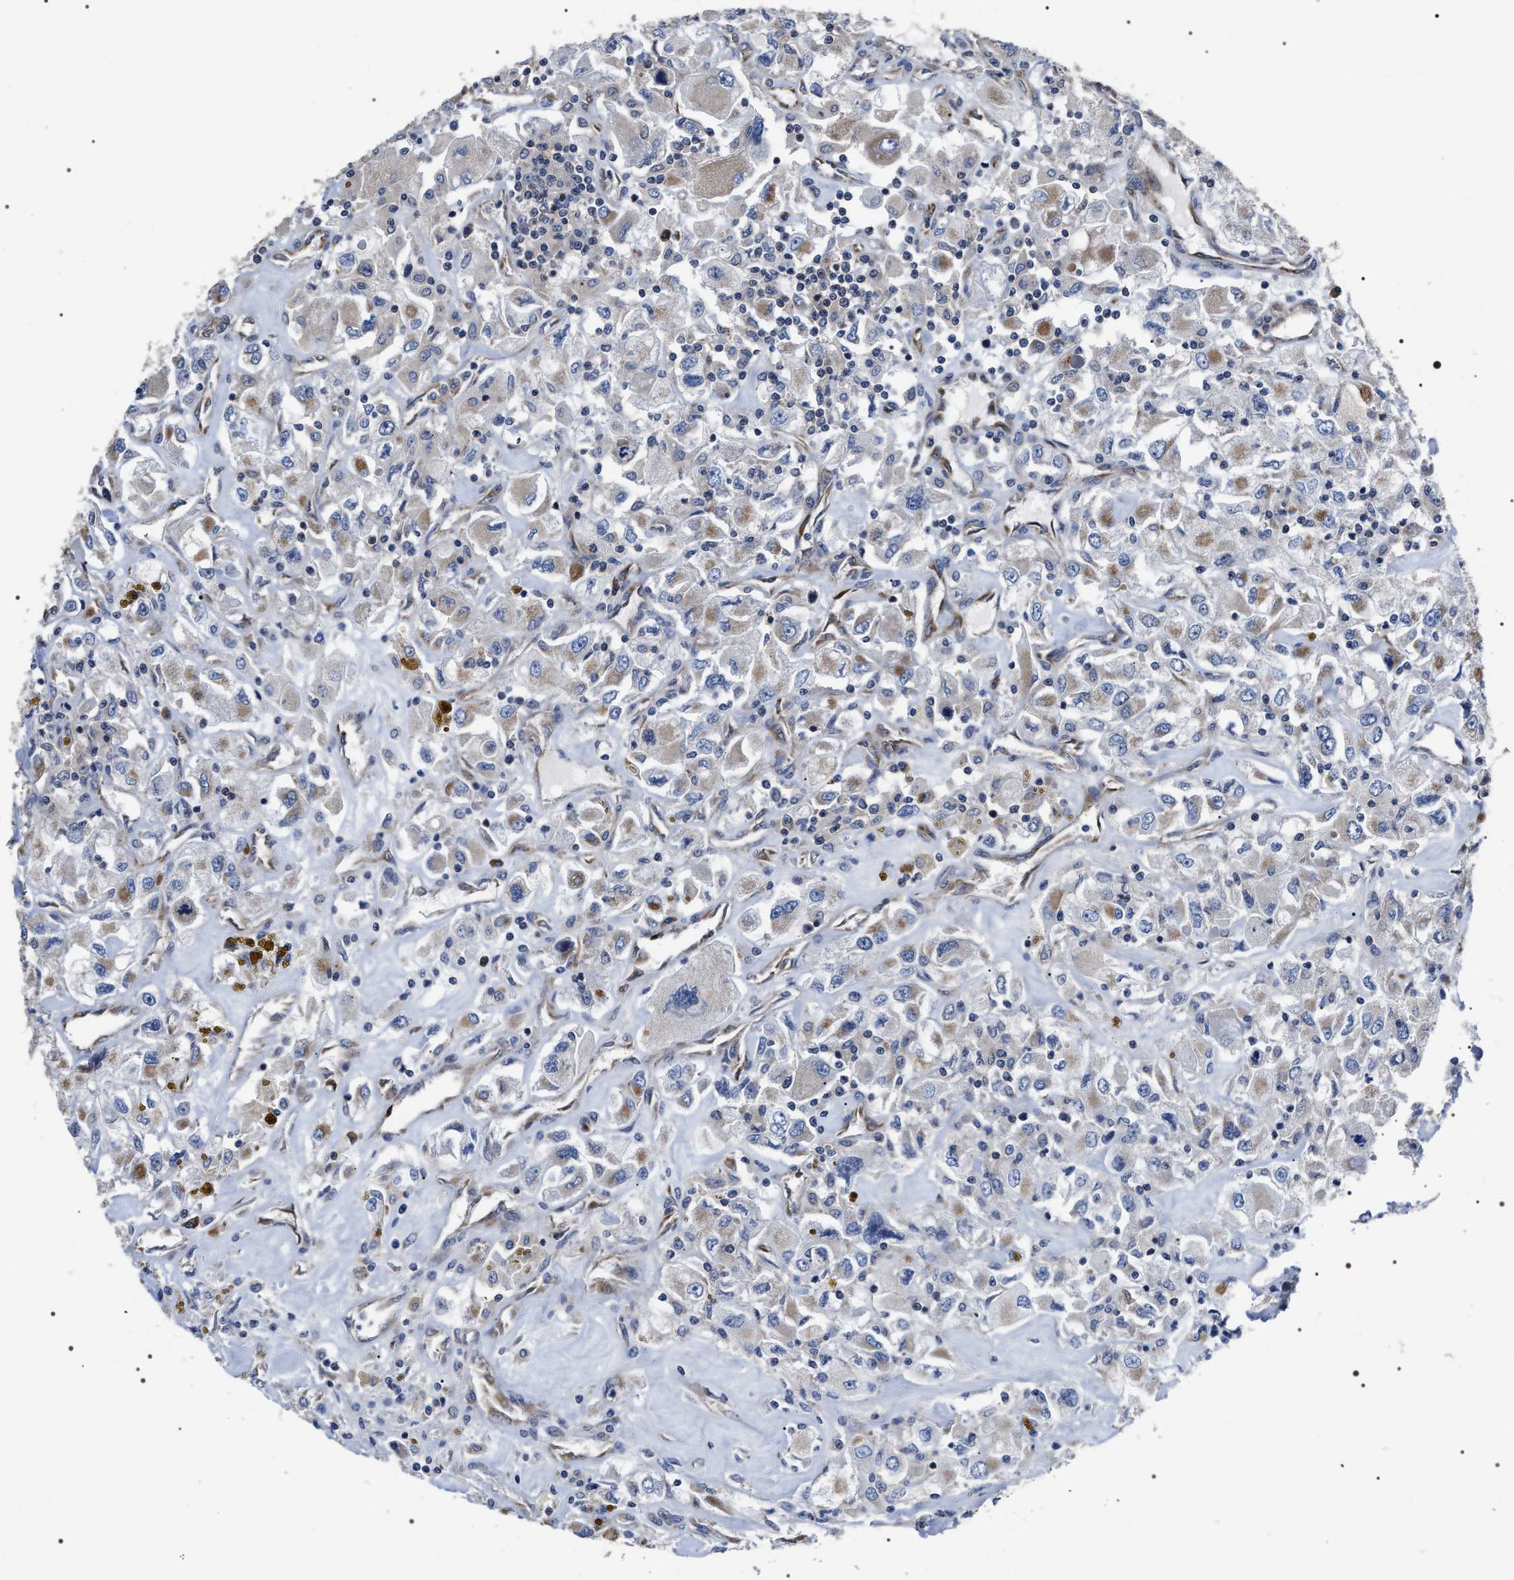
{"staining": {"intensity": "moderate", "quantity": "25%-75%", "location": "cytoplasmic/membranous"}, "tissue": "renal cancer", "cell_type": "Tumor cells", "image_type": "cancer", "snomed": [{"axis": "morphology", "description": "Adenocarcinoma, NOS"}, {"axis": "topography", "description": "Kidney"}], "caption": "Protein expression analysis of human renal cancer (adenocarcinoma) reveals moderate cytoplasmic/membranous expression in approximately 25%-75% of tumor cells. (DAB (3,3'-diaminobenzidine) IHC, brown staining for protein, blue staining for nuclei).", "gene": "MIS18A", "patient": {"sex": "female", "age": 52}}